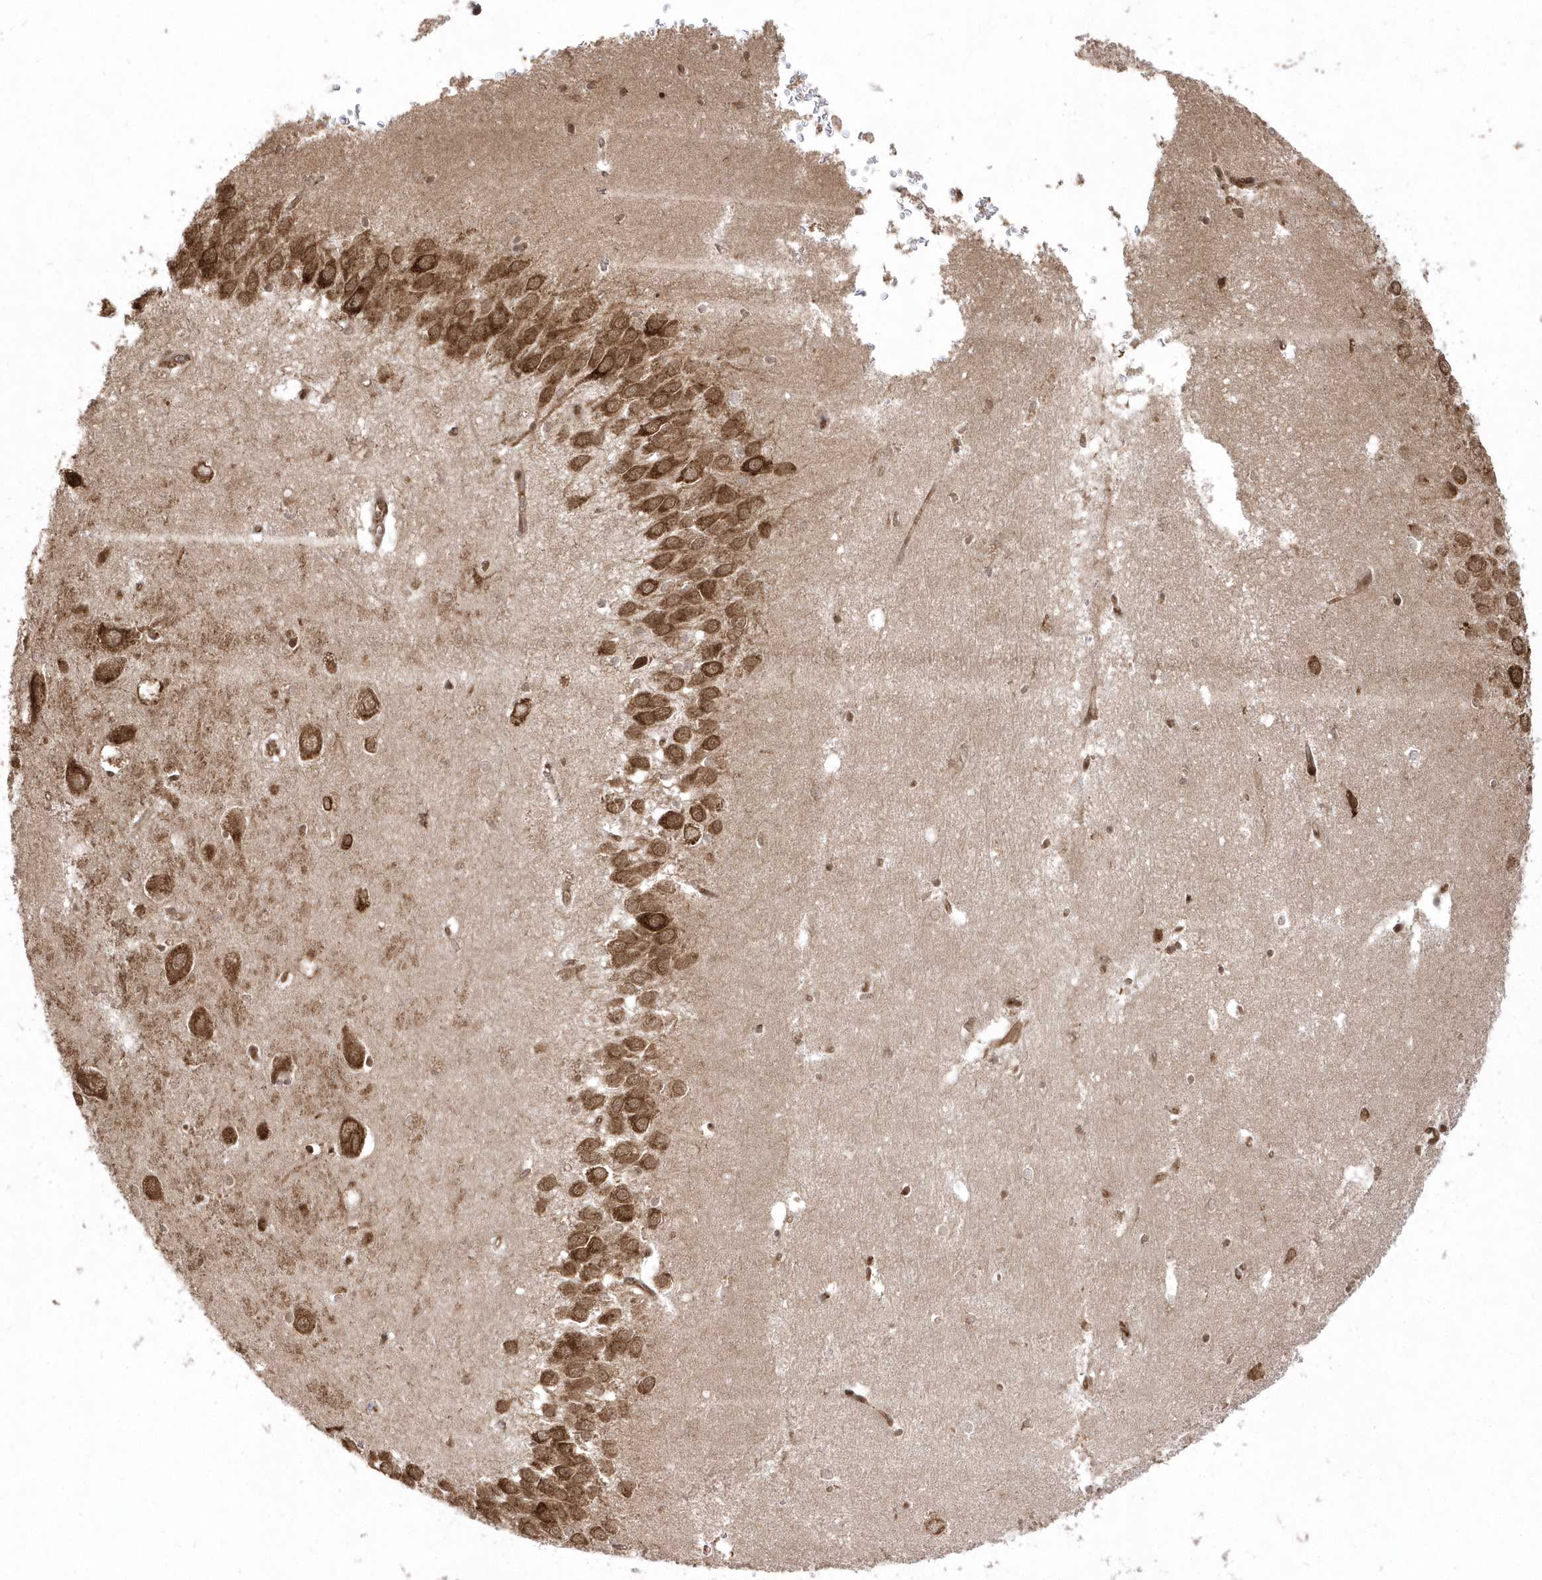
{"staining": {"intensity": "moderate", "quantity": ">75%", "location": "cytoplasmic/membranous"}, "tissue": "hippocampus", "cell_type": "Glial cells", "image_type": "normal", "snomed": [{"axis": "morphology", "description": "Normal tissue, NOS"}, {"axis": "topography", "description": "Hippocampus"}], "caption": "Protein staining reveals moderate cytoplasmic/membranous staining in about >75% of glial cells in unremarkable hippocampus. (brown staining indicates protein expression, while blue staining denotes nuclei).", "gene": "EPC2", "patient": {"sex": "female", "age": 64}}